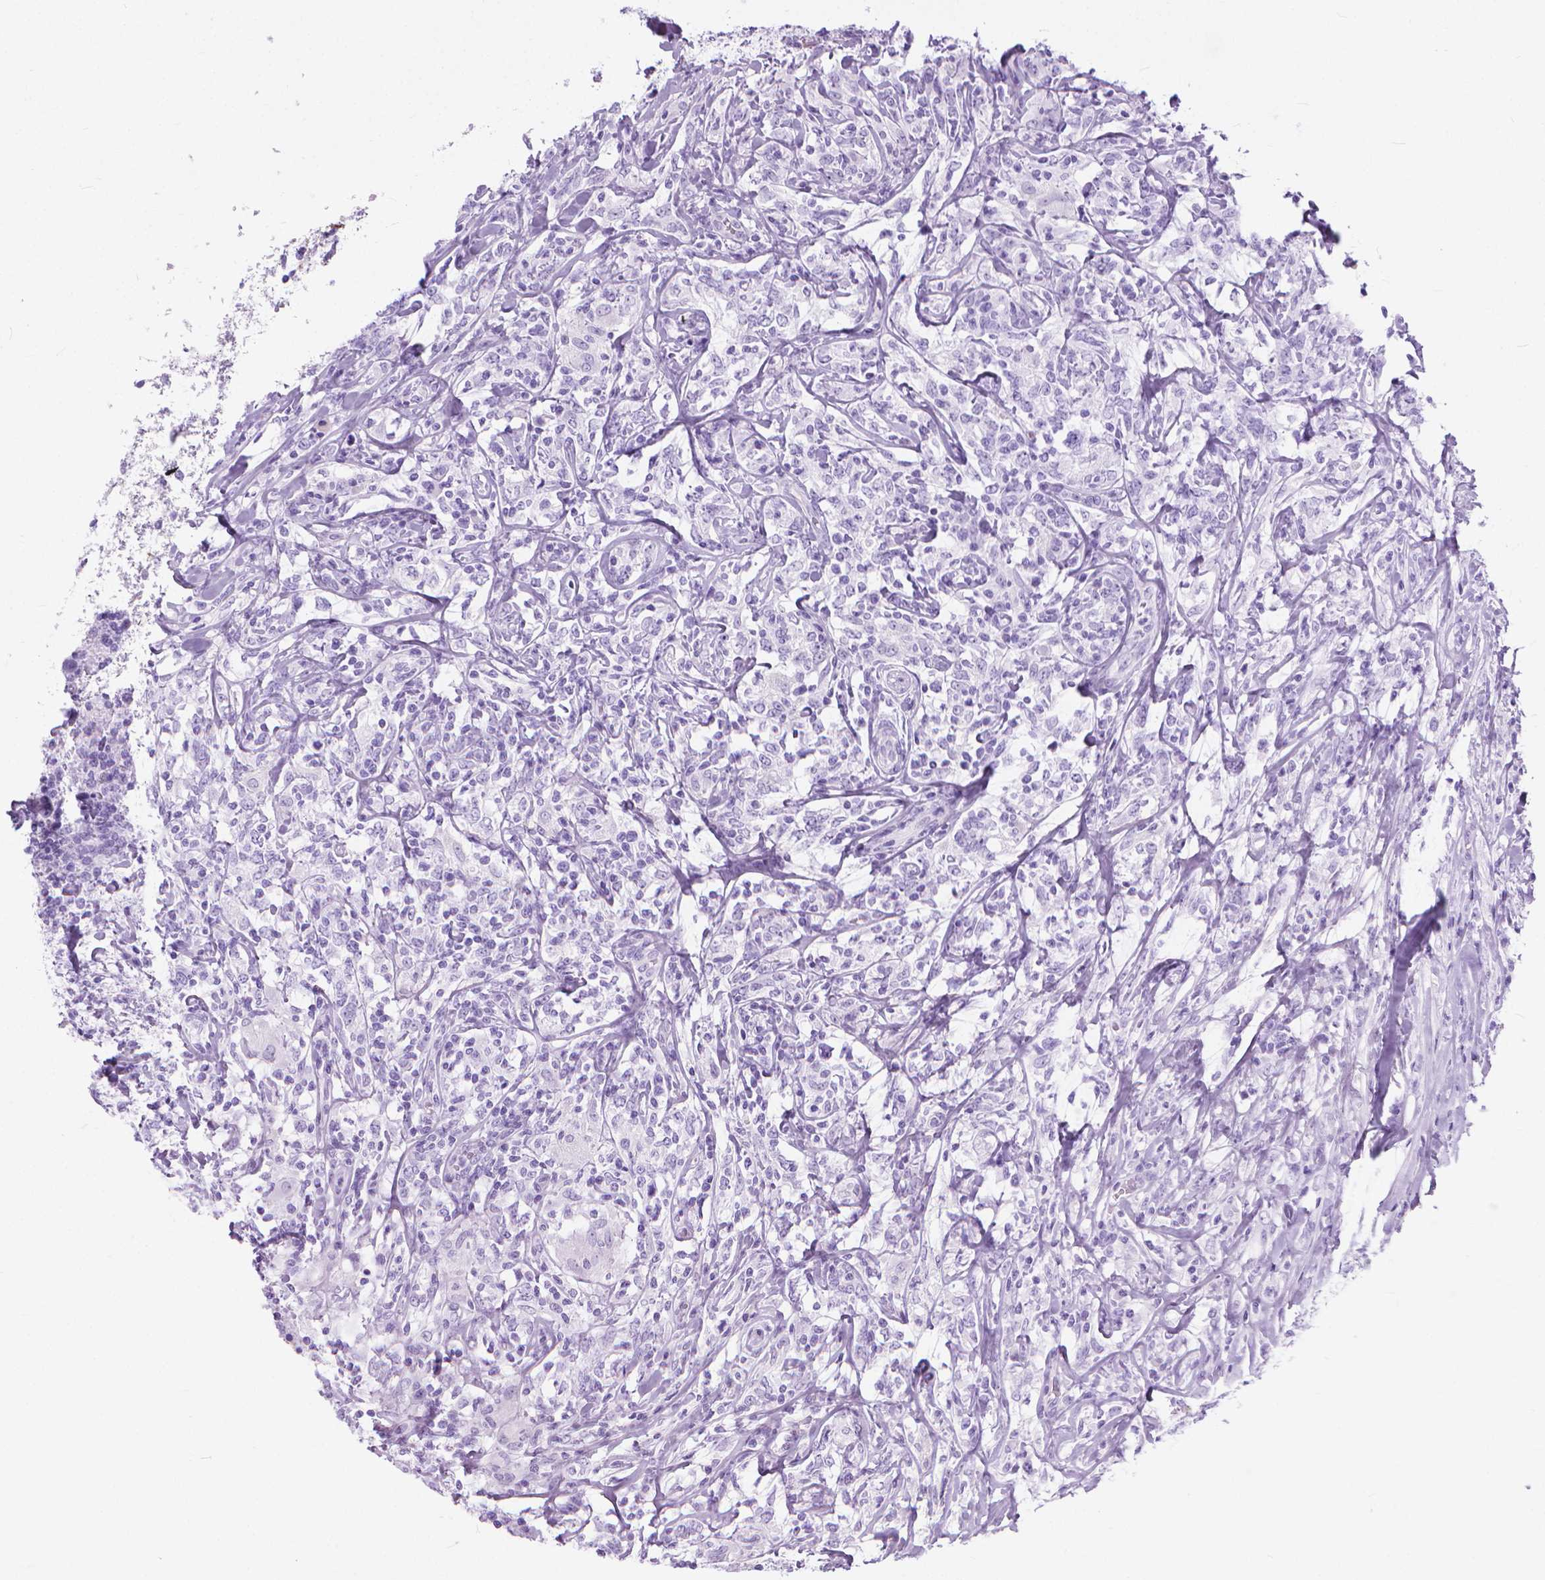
{"staining": {"intensity": "negative", "quantity": "none", "location": "none"}, "tissue": "lymphoma", "cell_type": "Tumor cells", "image_type": "cancer", "snomed": [{"axis": "morphology", "description": "Malignant lymphoma, non-Hodgkin's type, High grade"}, {"axis": "topography", "description": "Lymph node"}], "caption": "A high-resolution photomicrograph shows immunohistochemistry staining of high-grade malignant lymphoma, non-Hodgkin's type, which displays no significant expression in tumor cells.", "gene": "HTR2B", "patient": {"sex": "female", "age": 84}}